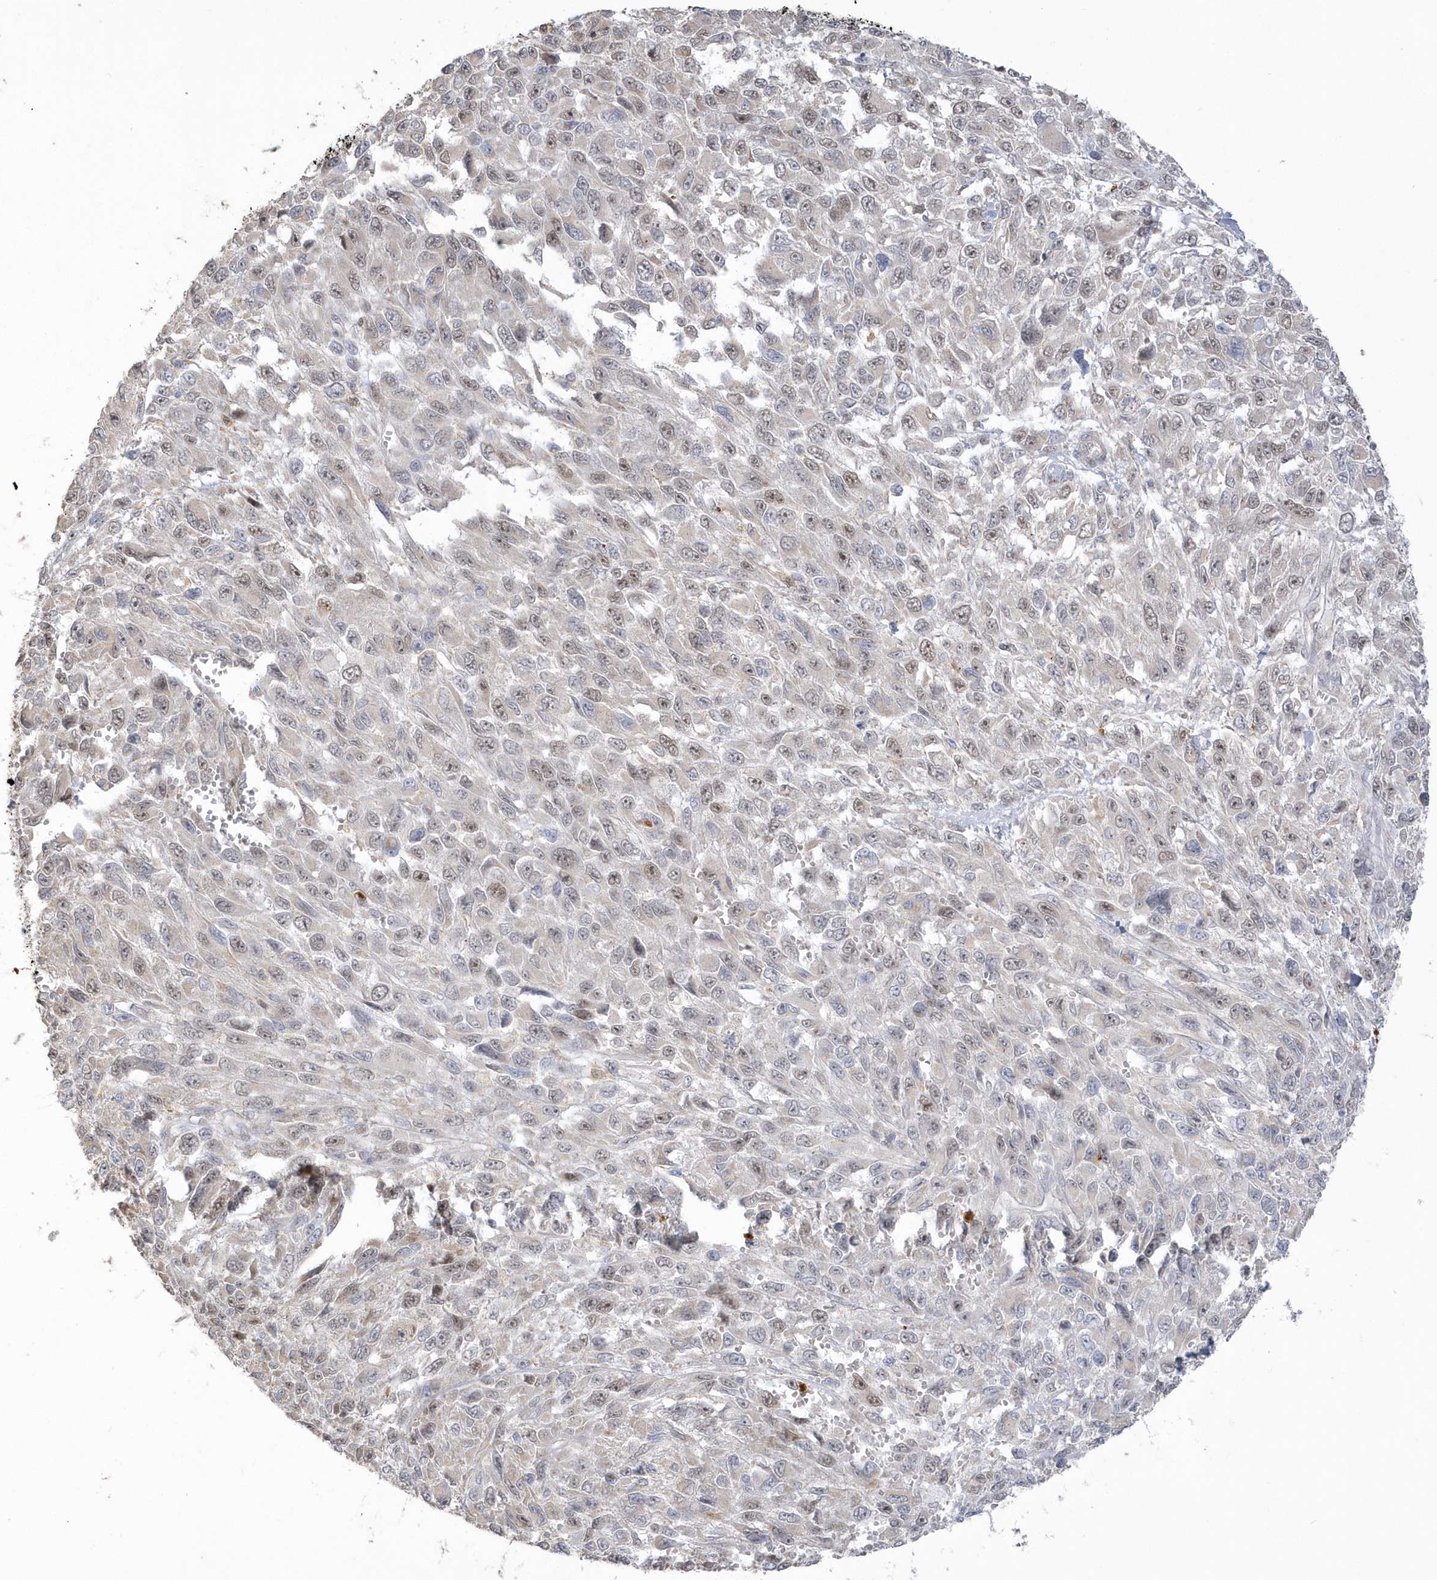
{"staining": {"intensity": "weak", "quantity": "<25%", "location": "nuclear"}, "tissue": "melanoma", "cell_type": "Tumor cells", "image_type": "cancer", "snomed": [{"axis": "morphology", "description": "Malignant melanoma, NOS"}, {"axis": "topography", "description": "Skin"}], "caption": "Immunohistochemistry photomicrograph of neoplastic tissue: human melanoma stained with DAB exhibits no significant protein expression in tumor cells.", "gene": "NAF1", "patient": {"sex": "female", "age": 96}}